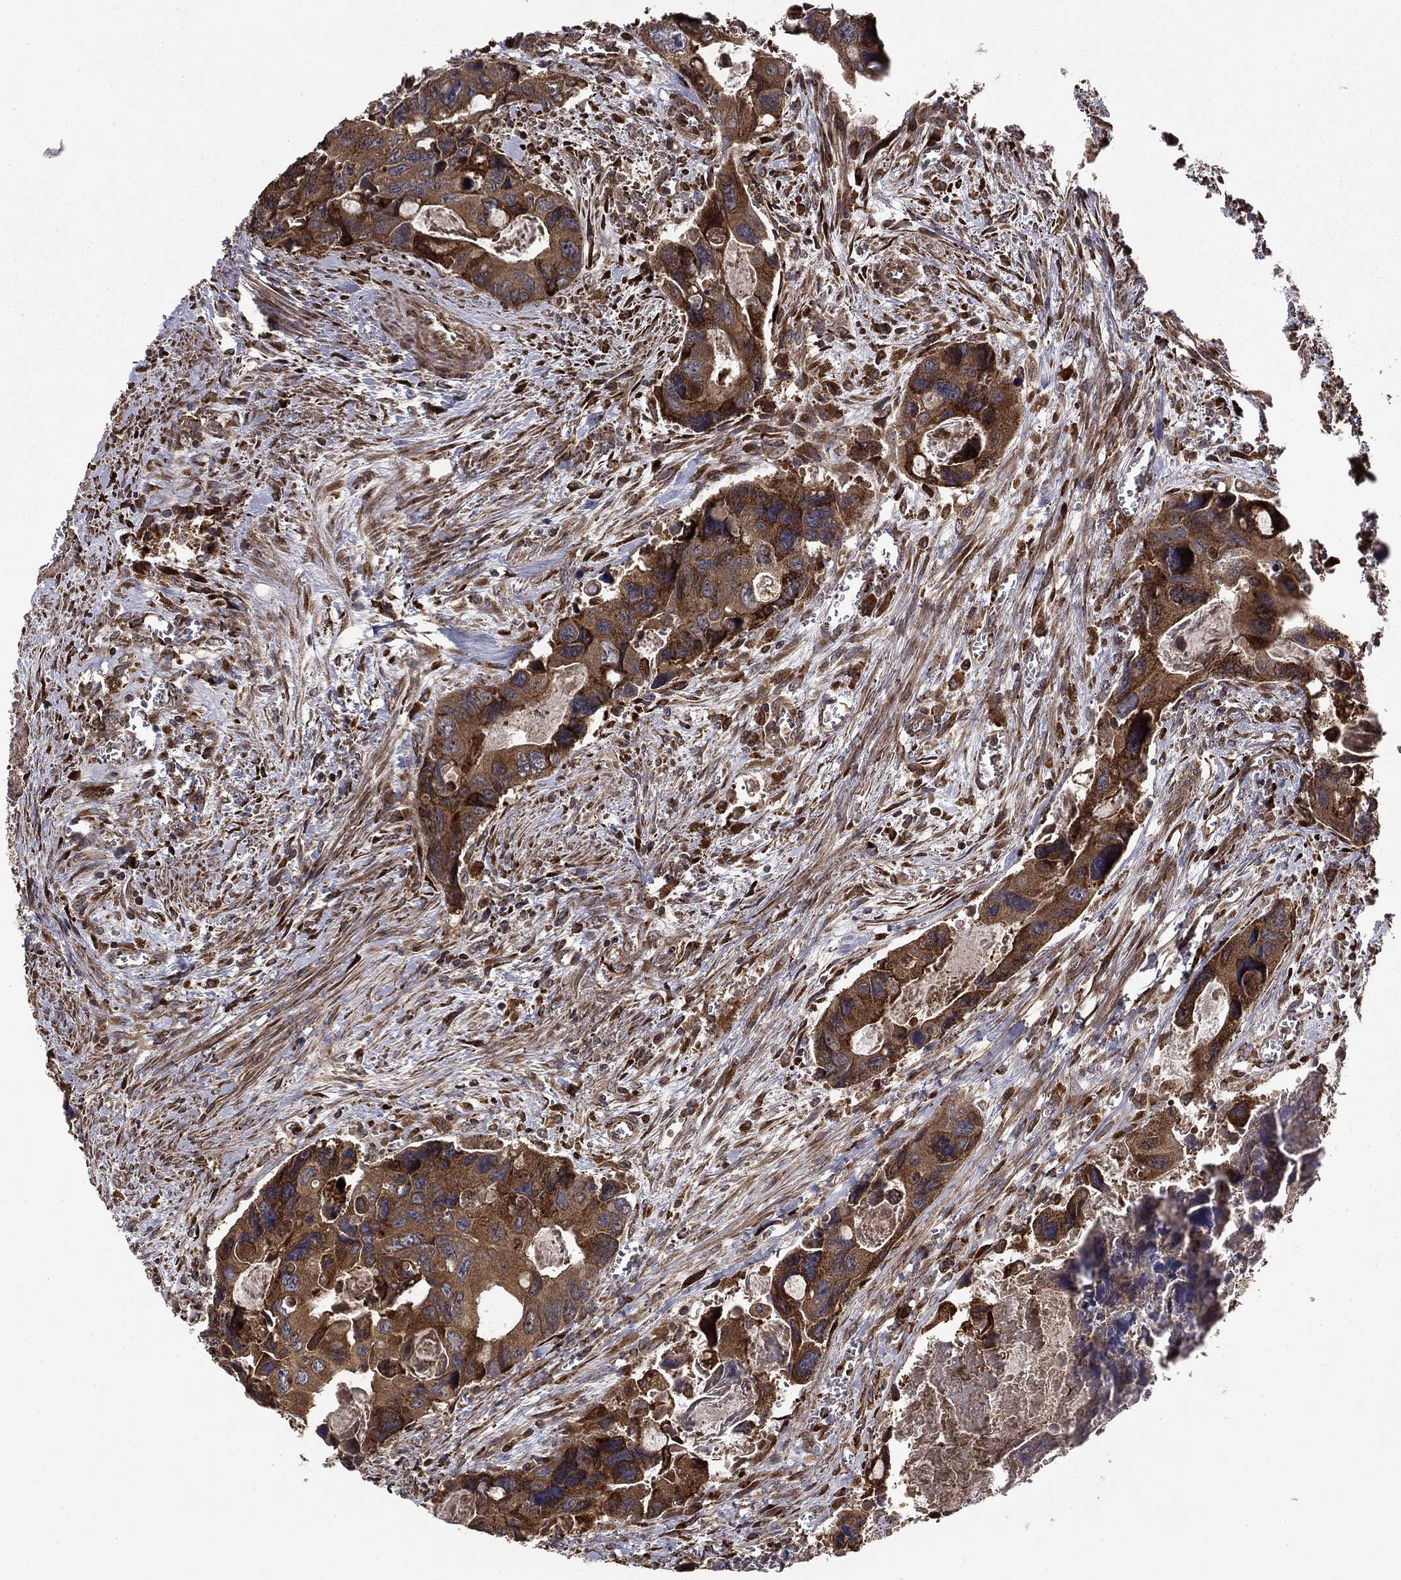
{"staining": {"intensity": "strong", "quantity": ">75%", "location": "cytoplasmic/membranous"}, "tissue": "colorectal cancer", "cell_type": "Tumor cells", "image_type": "cancer", "snomed": [{"axis": "morphology", "description": "Adenocarcinoma, NOS"}, {"axis": "topography", "description": "Rectum"}], "caption": "Immunohistochemical staining of human colorectal cancer (adenocarcinoma) displays high levels of strong cytoplasmic/membranous protein expression in about >75% of tumor cells.", "gene": "BABAM2", "patient": {"sex": "male", "age": 62}}